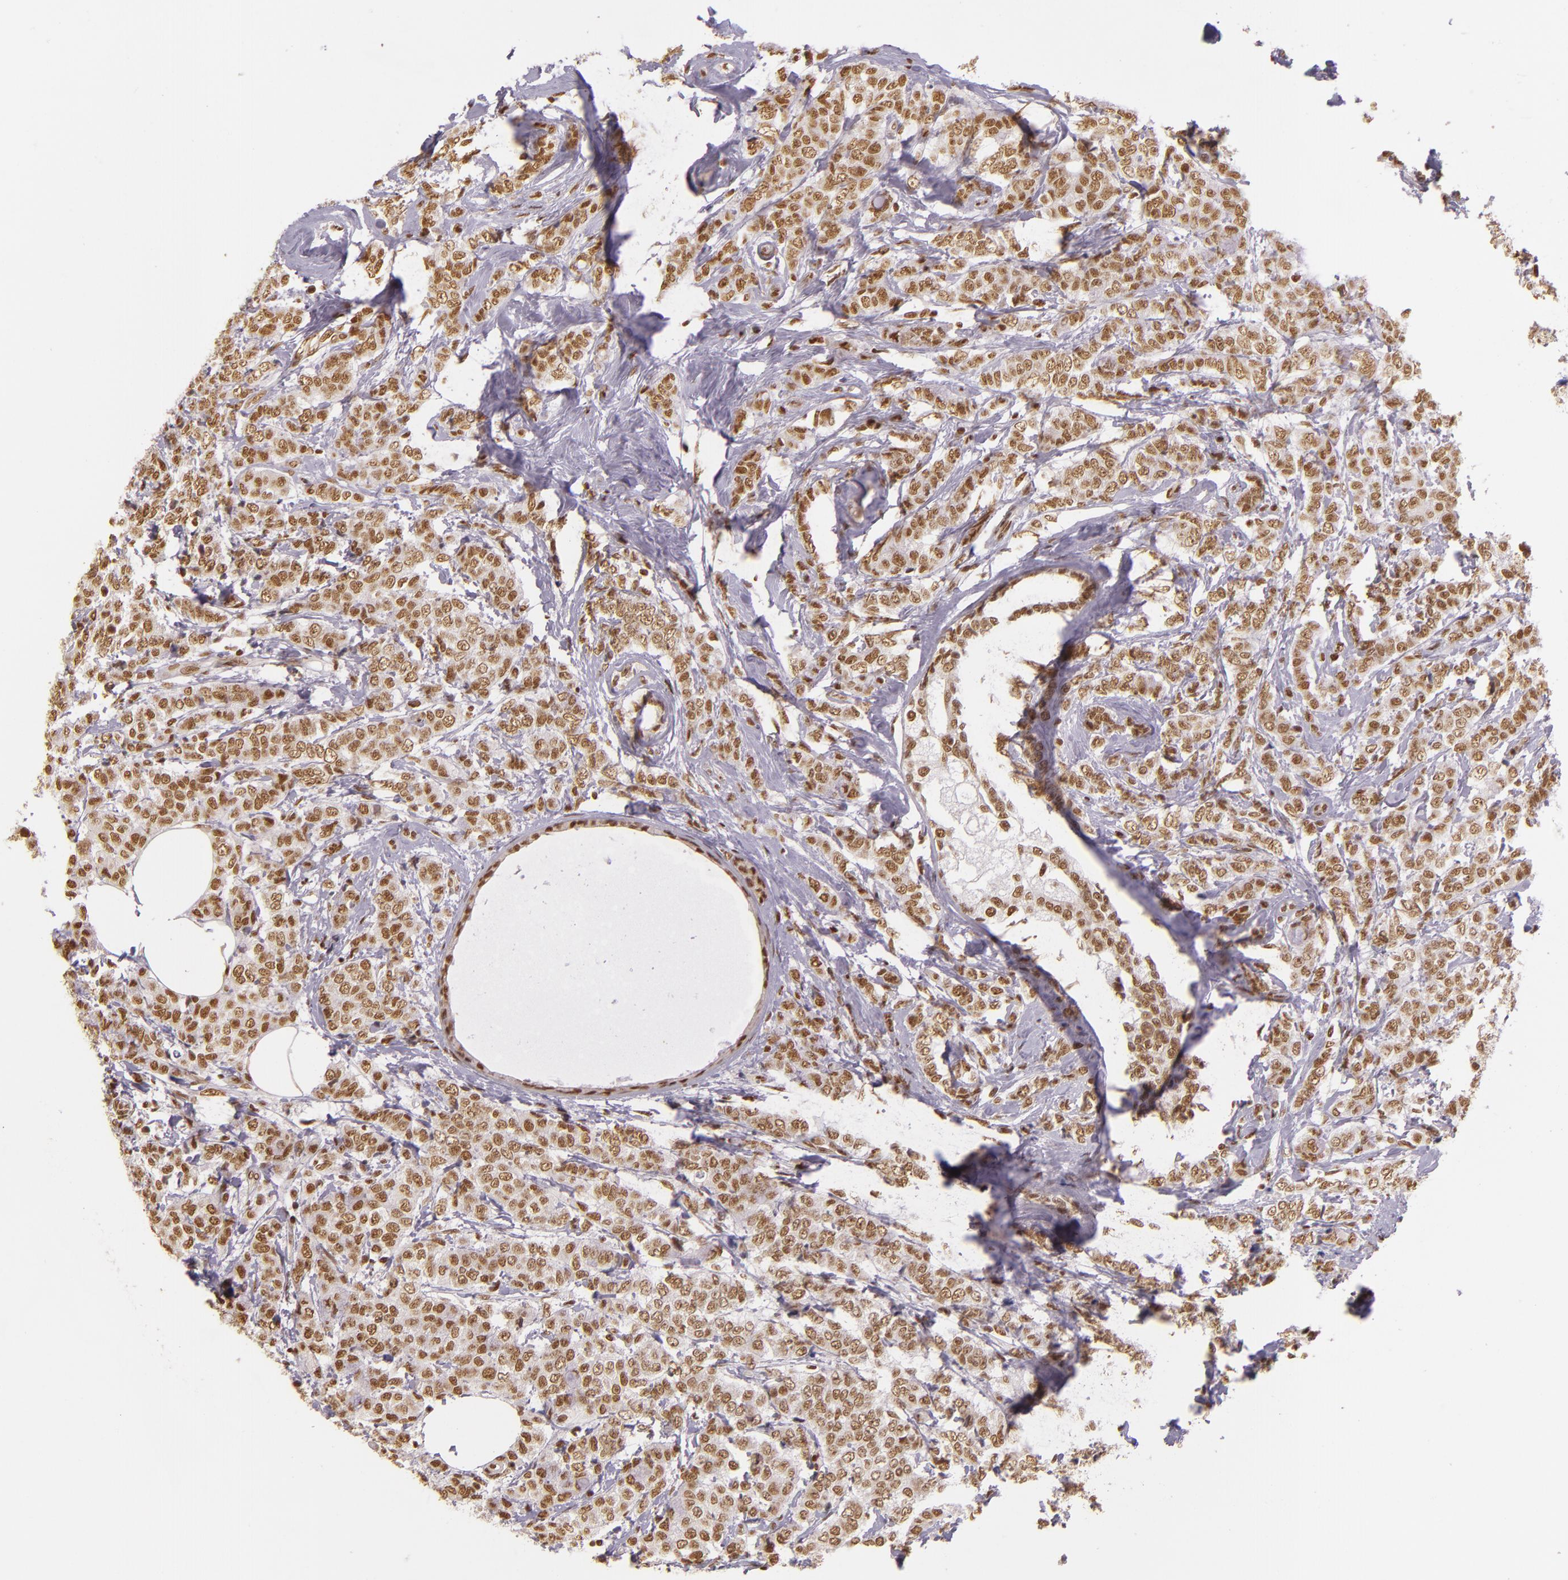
{"staining": {"intensity": "moderate", "quantity": ">75%", "location": "nuclear"}, "tissue": "breast cancer", "cell_type": "Tumor cells", "image_type": "cancer", "snomed": [{"axis": "morphology", "description": "Lobular carcinoma"}, {"axis": "topography", "description": "Breast"}], "caption": "Immunohistochemistry image of breast cancer (lobular carcinoma) stained for a protein (brown), which exhibits medium levels of moderate nuclear staining in about >75% of tumor cells.", "gene": "USF1", "patient": {"sex": "female", "age": 60}}